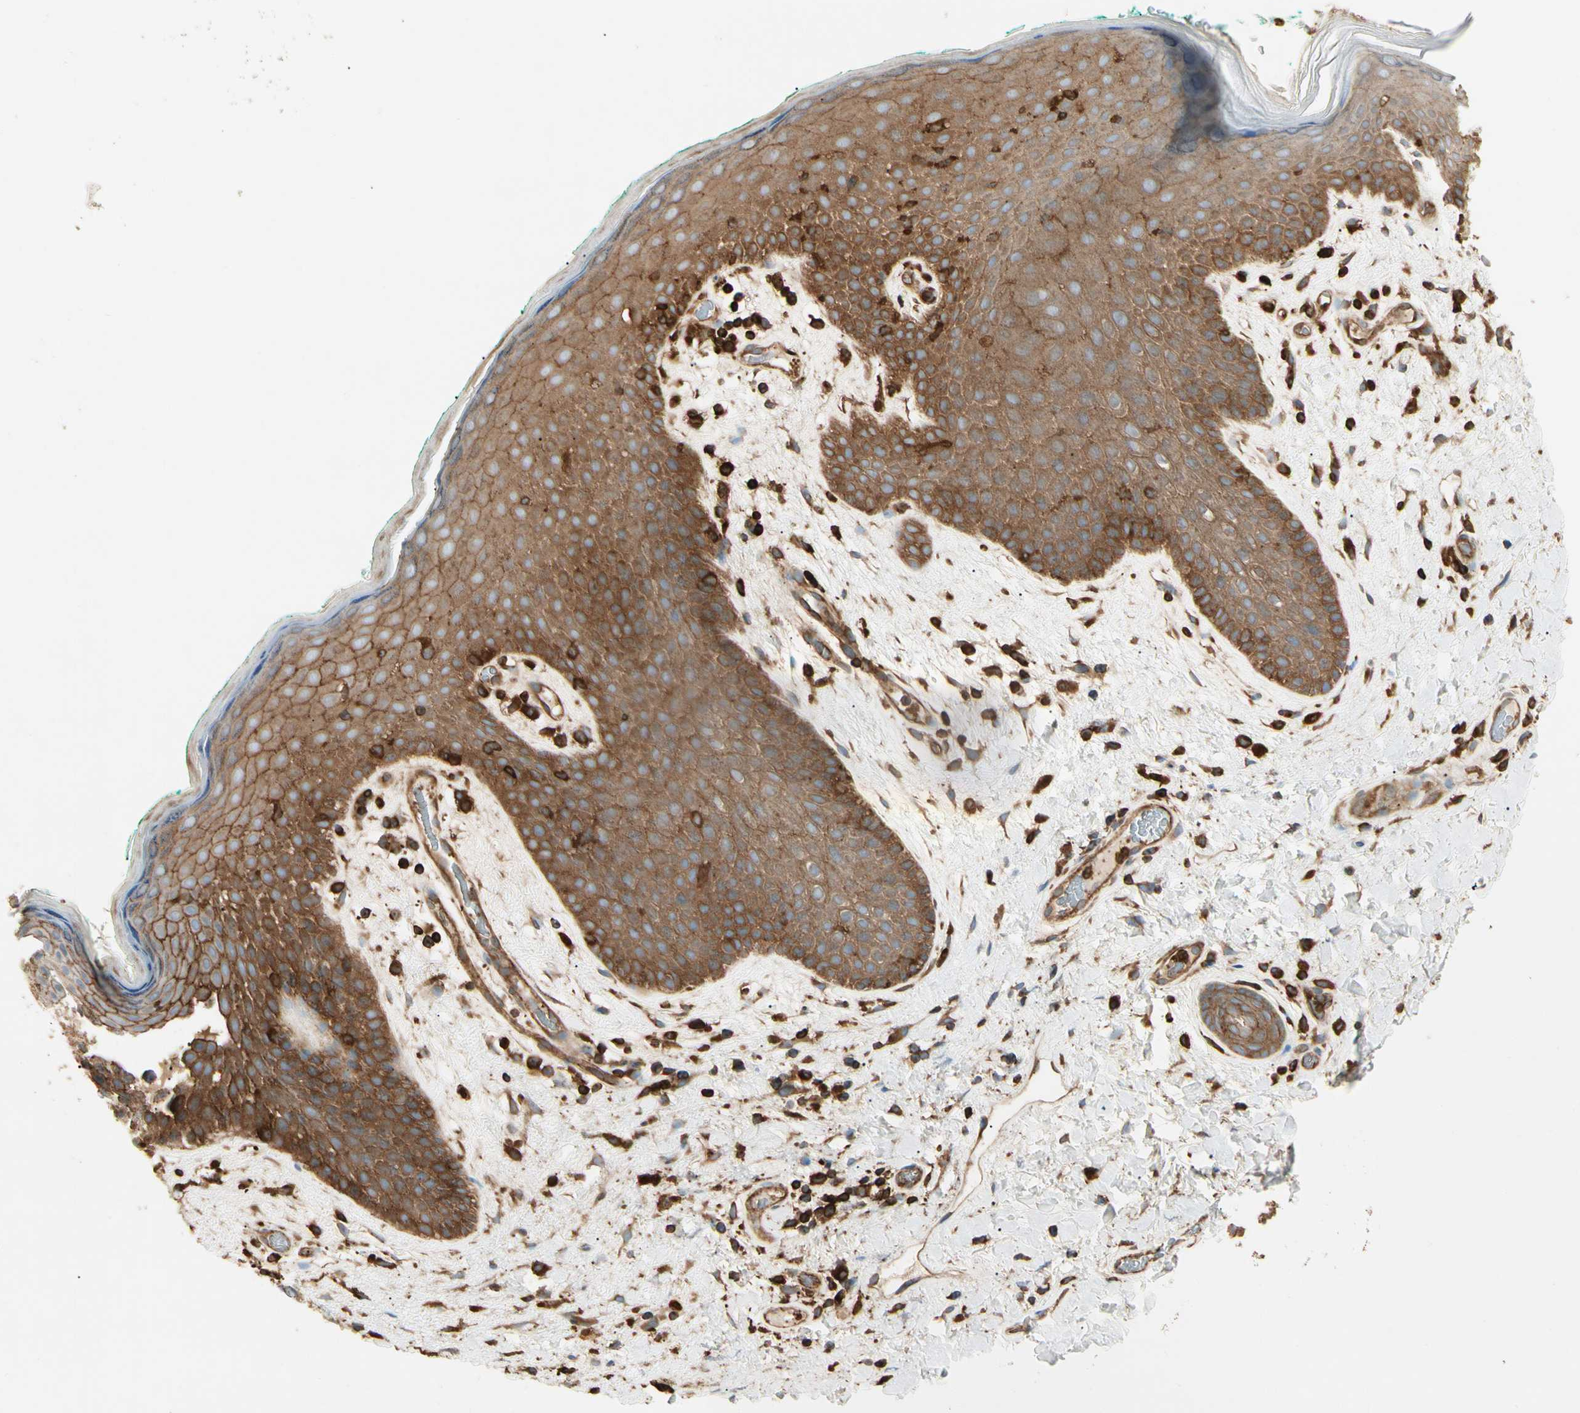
{"staining": {"intensity": "strong", "quantity": ">75%", "location": "cytoplasmic/membranous"}, "tissue": "skin", "cell_type": "Epidermal cells", "image_type": "normal", "snomed": [{"axis": "morphology", "description": "Normal tissue, NOS"}, {"axis": "topography", "description": "Anal"}], "caption": "A high-resolution histopathology image shows immunohistochemistry (IHC) staining of normal skin, which reveals strong cytoplasmic/membranous staining in about >75% of epidermal cells.", "gene": "ARPC2", "patient": {"sex": "male", "age": 74}}